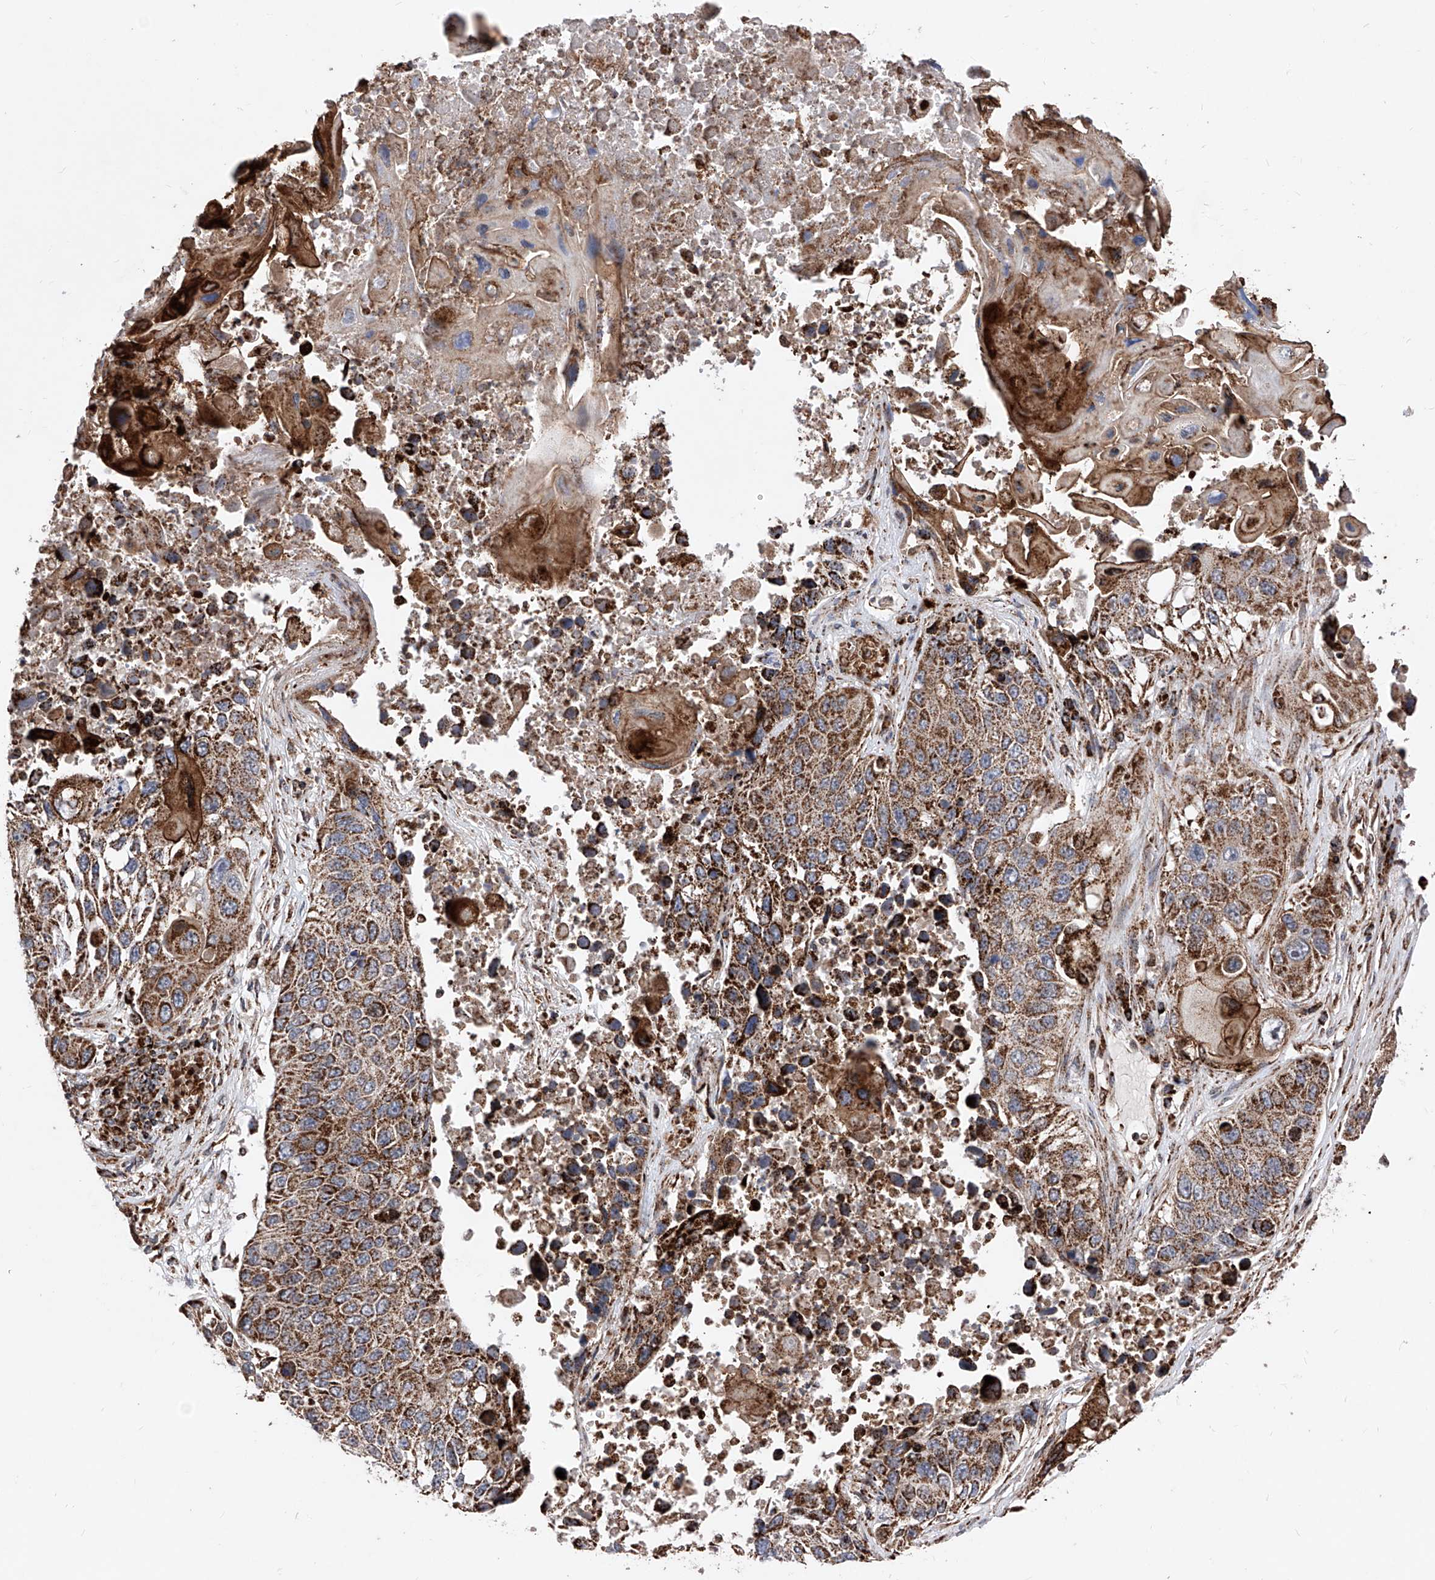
{"staining": {"intensity": "strong", "quantity": ">75%", "location": "cytoplasmic/membranous"}, "tissue": "lung cancer", "cell_type": "Tumor cells", "image_type": "cancer", "snomed": [{"axis": "morphology", "description": "Squamous cell carcinoma, NOS"}, {"axis": "topography", "description": "Lung"}], "caption": "A brown stain shows strong cytoplasmic/membranous positivity of a protein in lung cancer (squamous cell carcinoma) tumor cells.", "gene": "SEMA6A", "patient": {"sex": "male", "age": 61}}